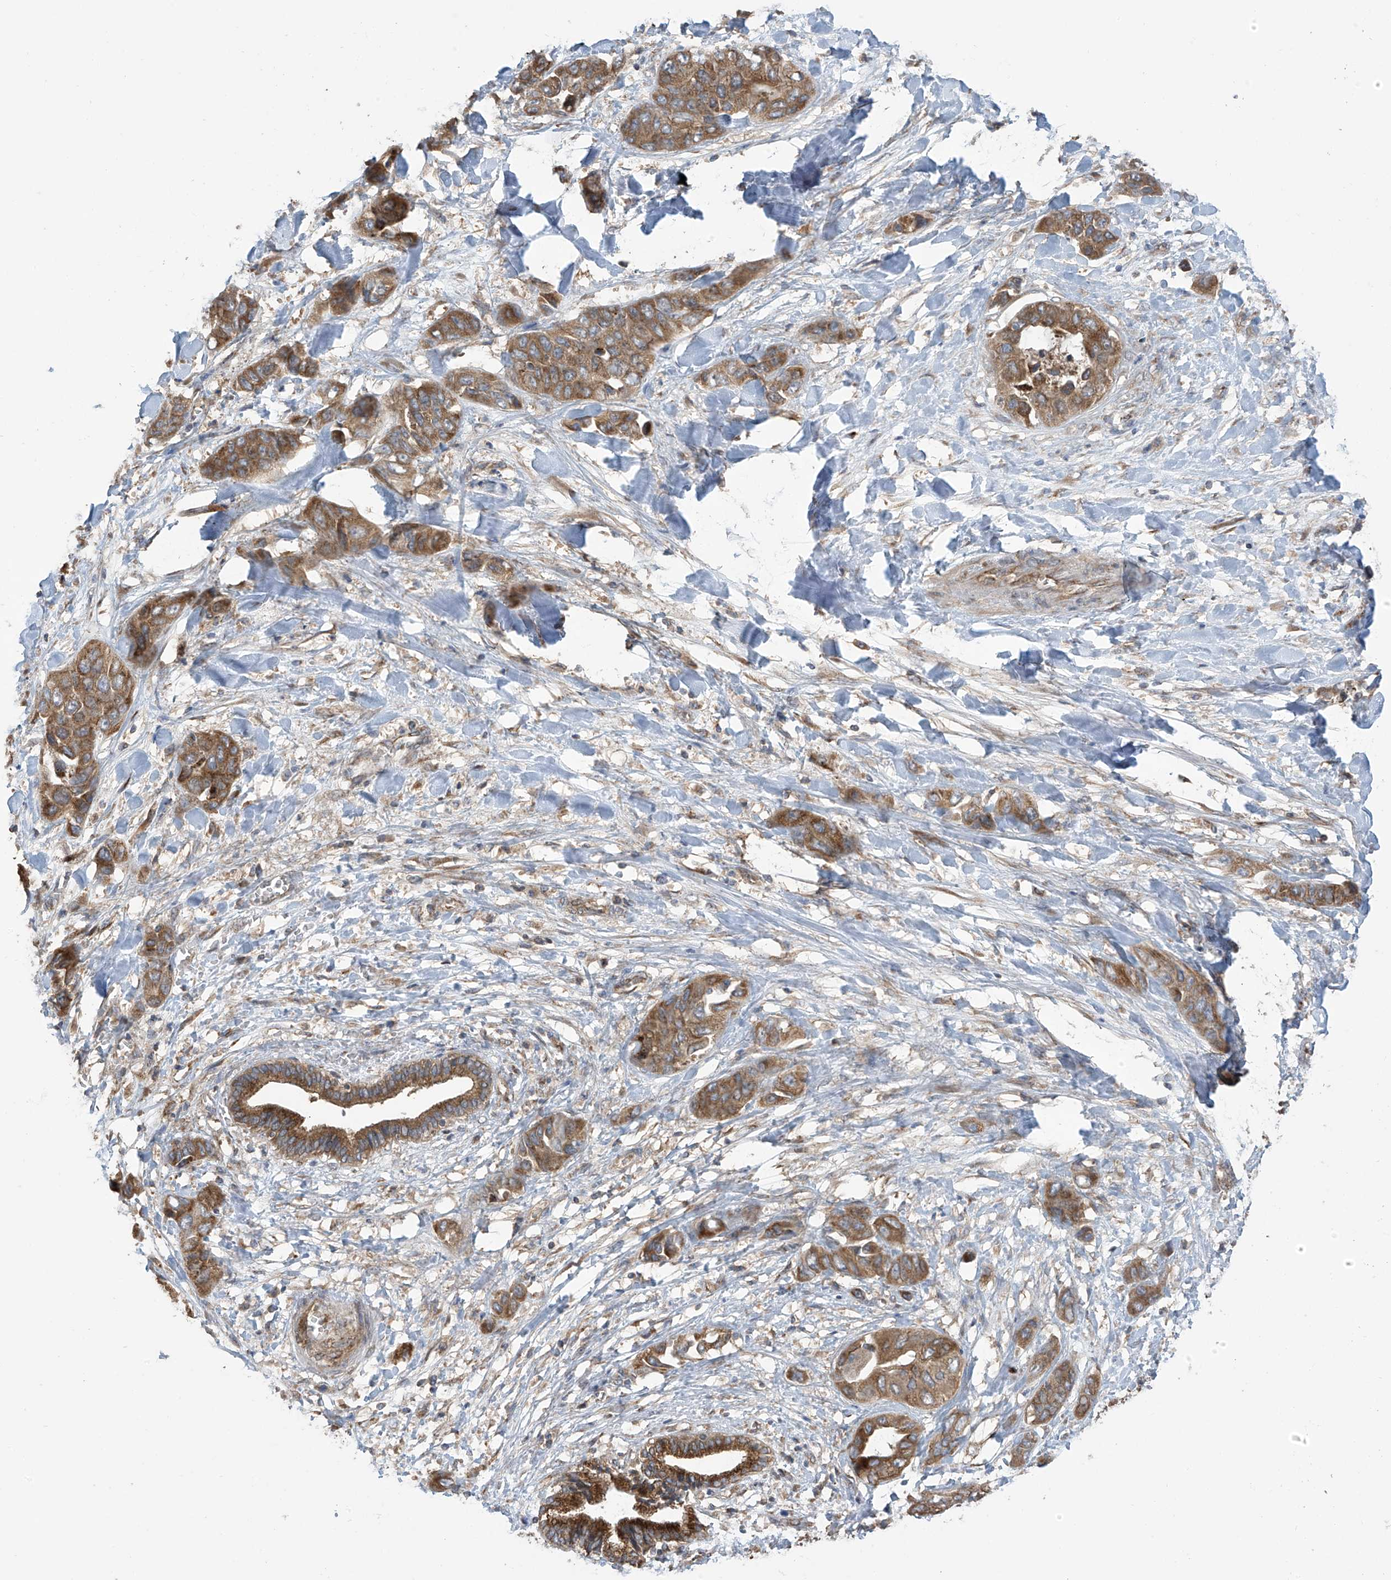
{"staining": {"intensity": "moderate", "quantity": ">75%", "location": "cytoplasmic/membranous"}, "tissue": "liver cancer", "cell_type": "Tumor cells", "image_type": "cancer", "snomed": [{"axis": "morphology", "description": "Cholangiocarcinoma"}, {"axis": "topography", "description": "Liver"}], "caption": "Immunohistochemistry (IHC) (DAB (3,3'-diaminobenzidine)) staining of human liver cancer (cholangiocarcinoma) reveals moderate cytoplasmic/membranous protein staining in approximately >75% of tumor cells.", "gene": "PNPT1", "patient": {"sex": "female", "age": 52}}